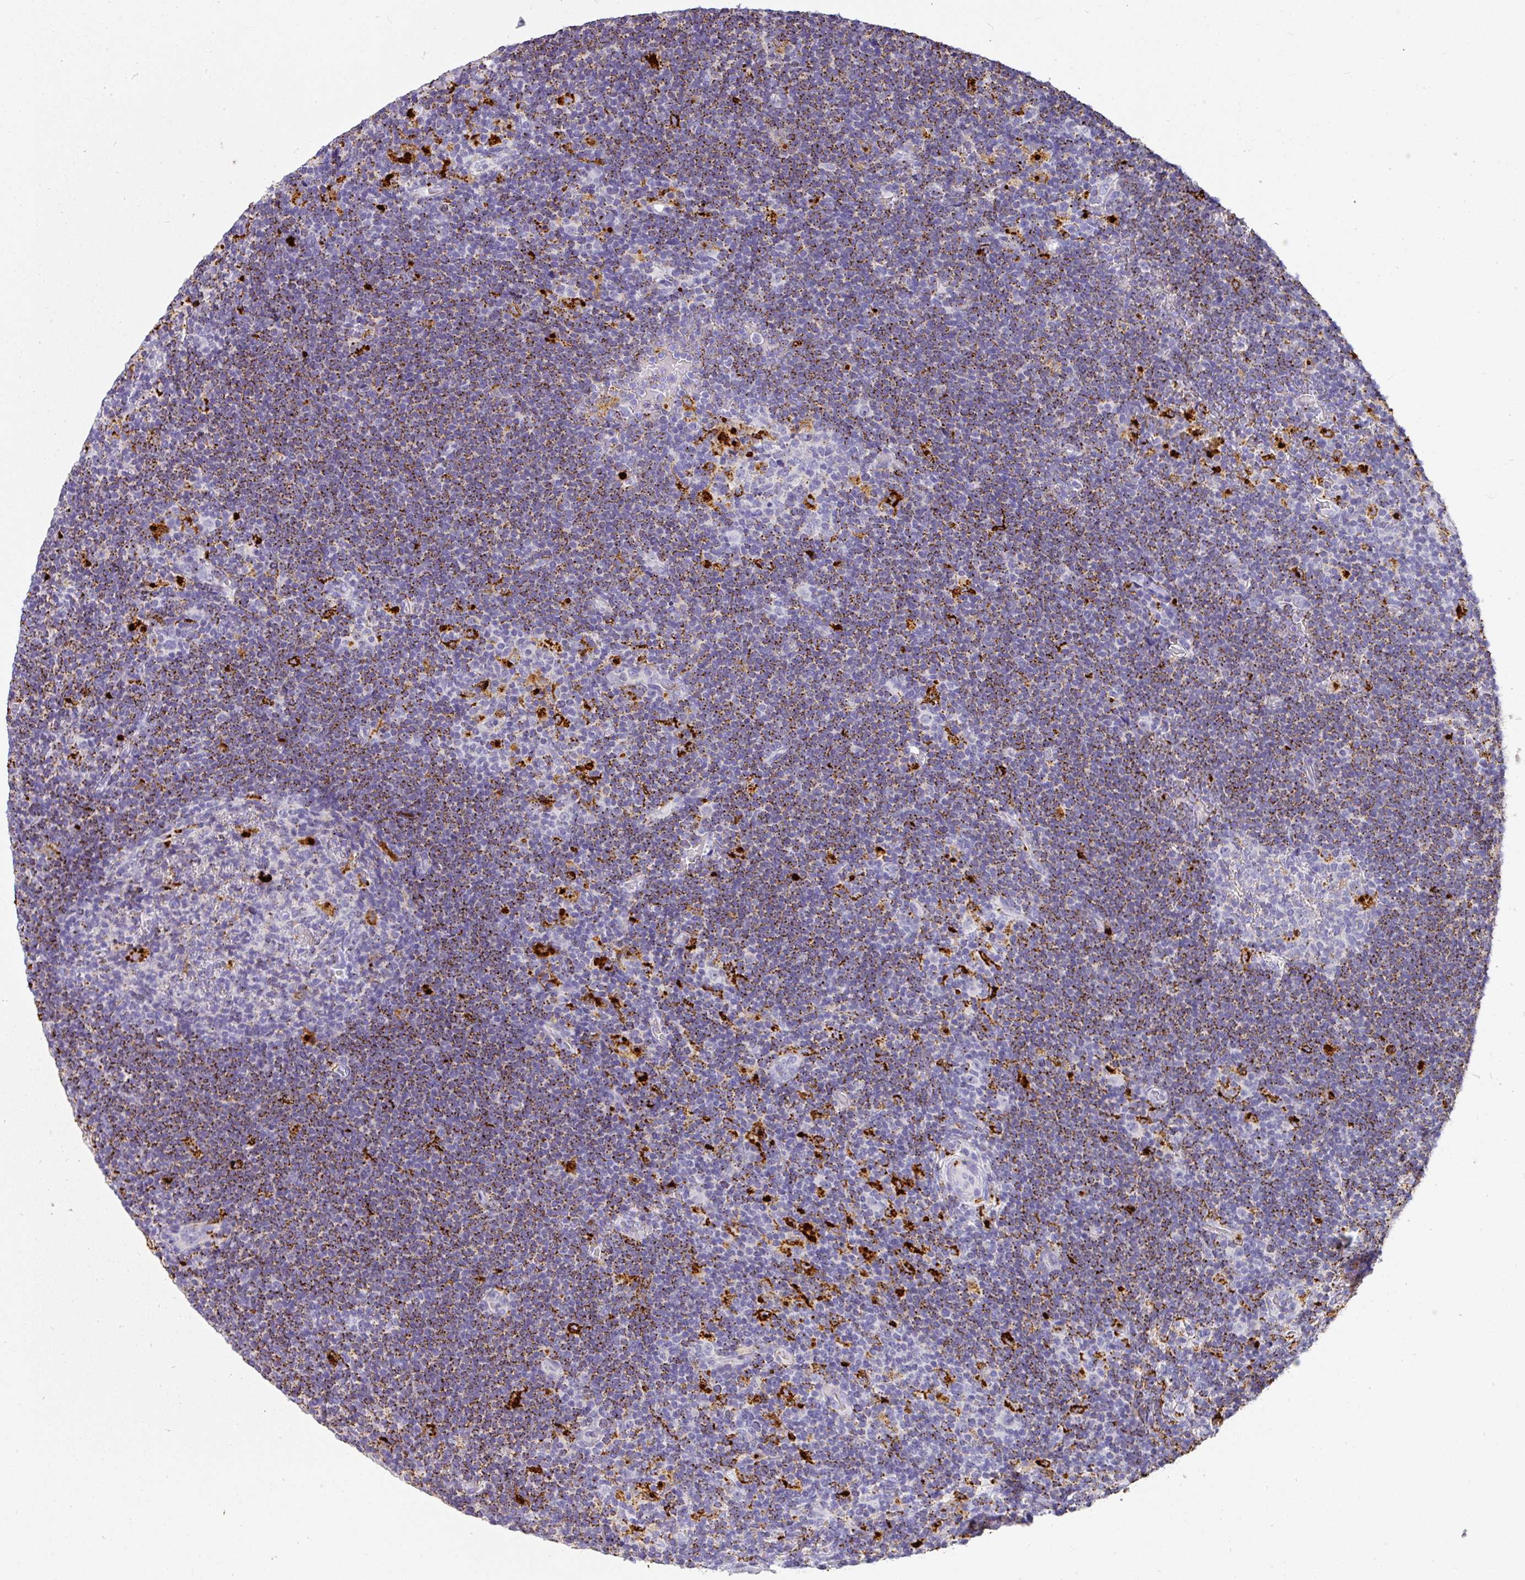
{"staining": {"intensity": "negative", "quantity": "none", "location": "none"}, "tissue": "lymphoma", "cell_type": "Tumor cells", "image_type": "cancer", "snomed": [{"axis": "morphology", "description": "Hodgkin's disease, NOS"}, {"axis": "topography", "description": "Lymph node"}], "caption": "Immunohistochemistry (IHC) image of neoplastic tissue: Hodgkin's disease stained with DAB displays no significant protein positivity in tumor cells.", "gene": "MMACHC", "patient": {"sex": "female", "age": 57}}